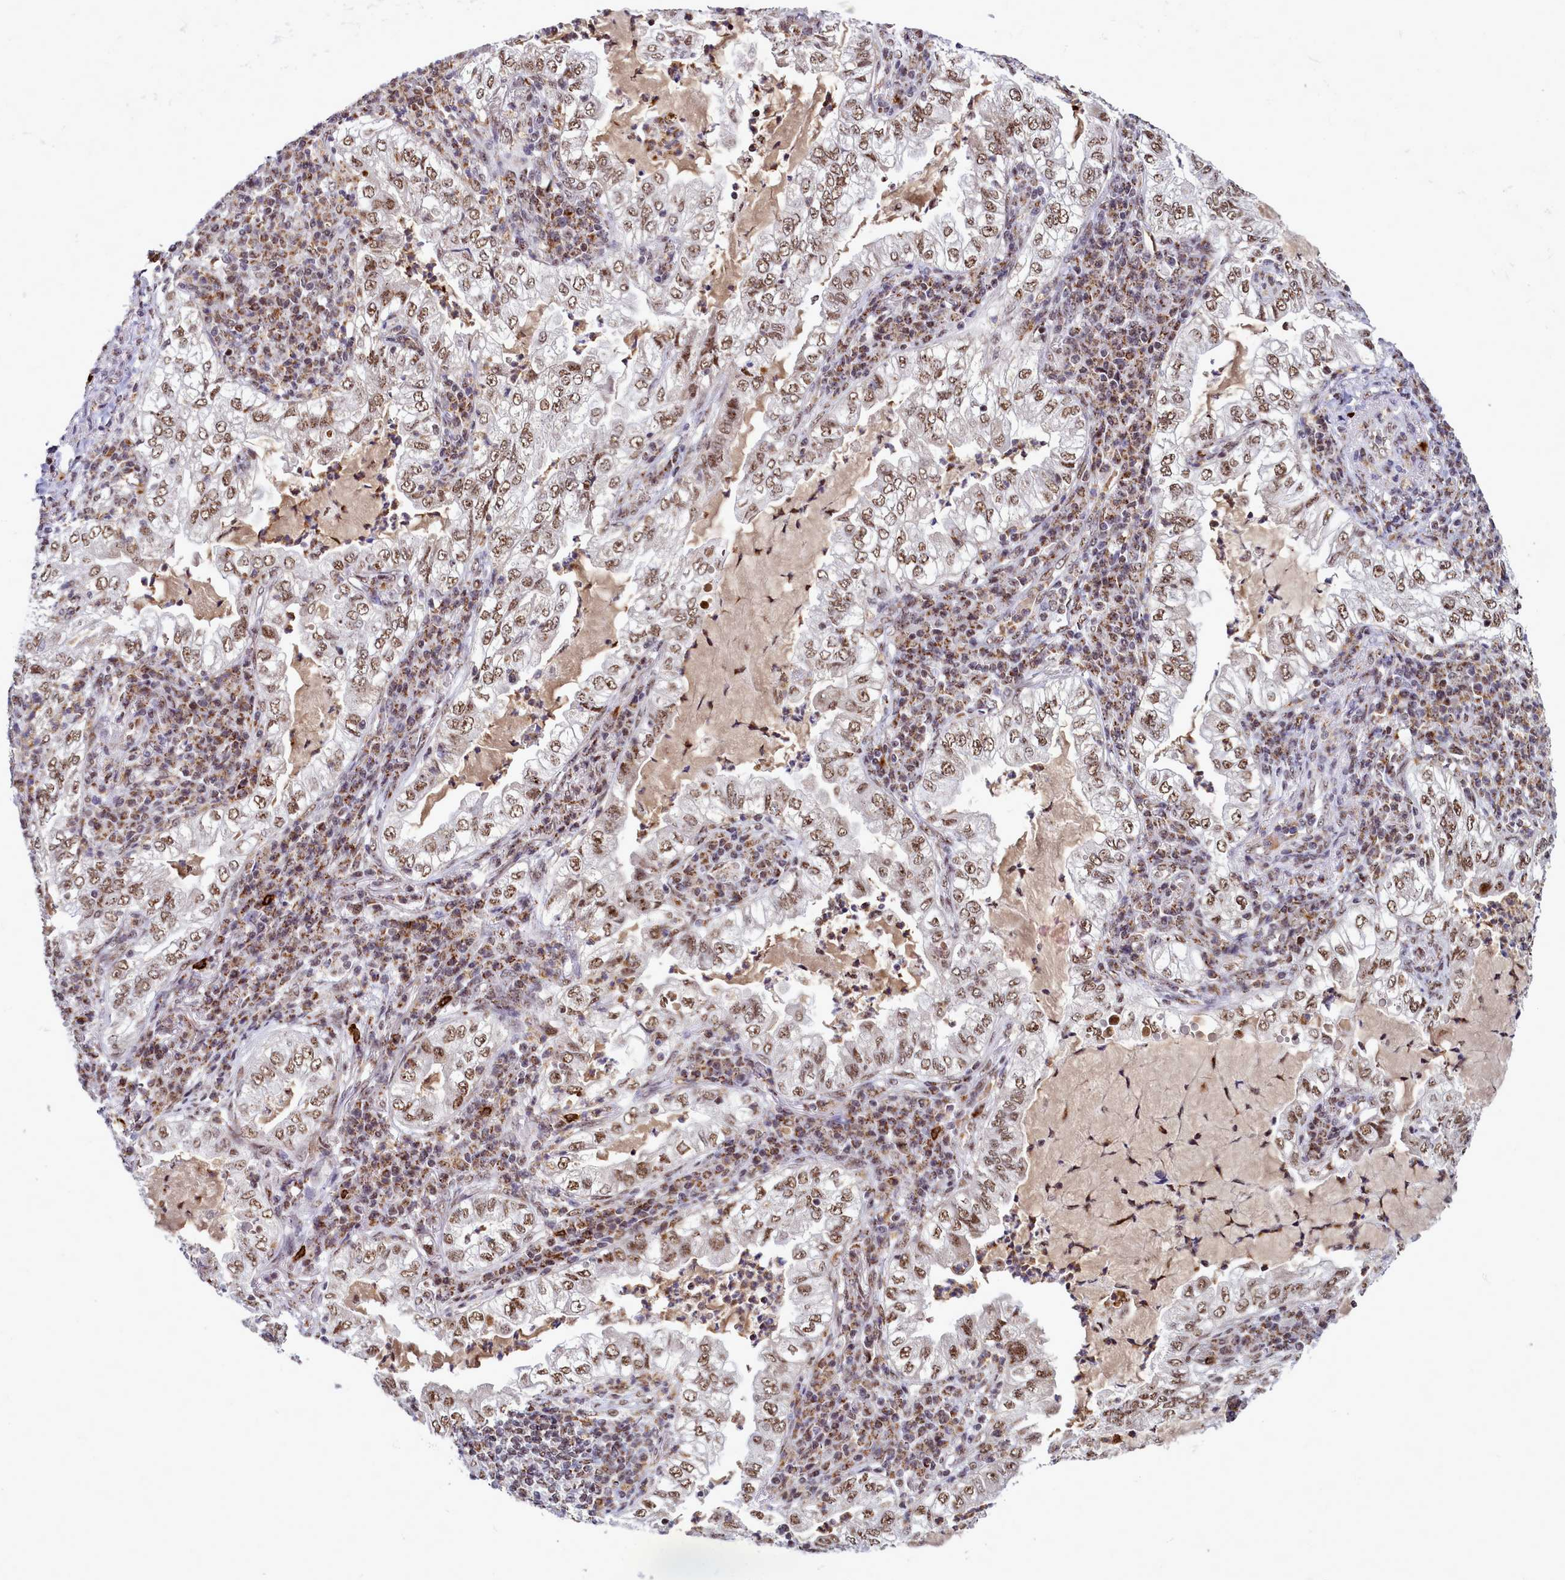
{"staining": {"intensity": "moderate", "quantity": ">75%", "location": "nuclear"}, "tissue": "lung cancer", "cell_type": "Tumor cells", "image_type": "cancer", "snomed": [{"axis": "morphology", "description": "Adenocarcinoma, NOS"}, {"axis": "topography", "description": "Lung"}], "caption": "This photomicrograph demonstrates adenocarcinoma (lung) stained with IHC to label a protein in brown. The nuclear of tumor cells show moderate positivity for the protein. Nuclei are counter-stained blue.", "gene": "POM121L2", "patient": {"sex": "female", "age": 73}}